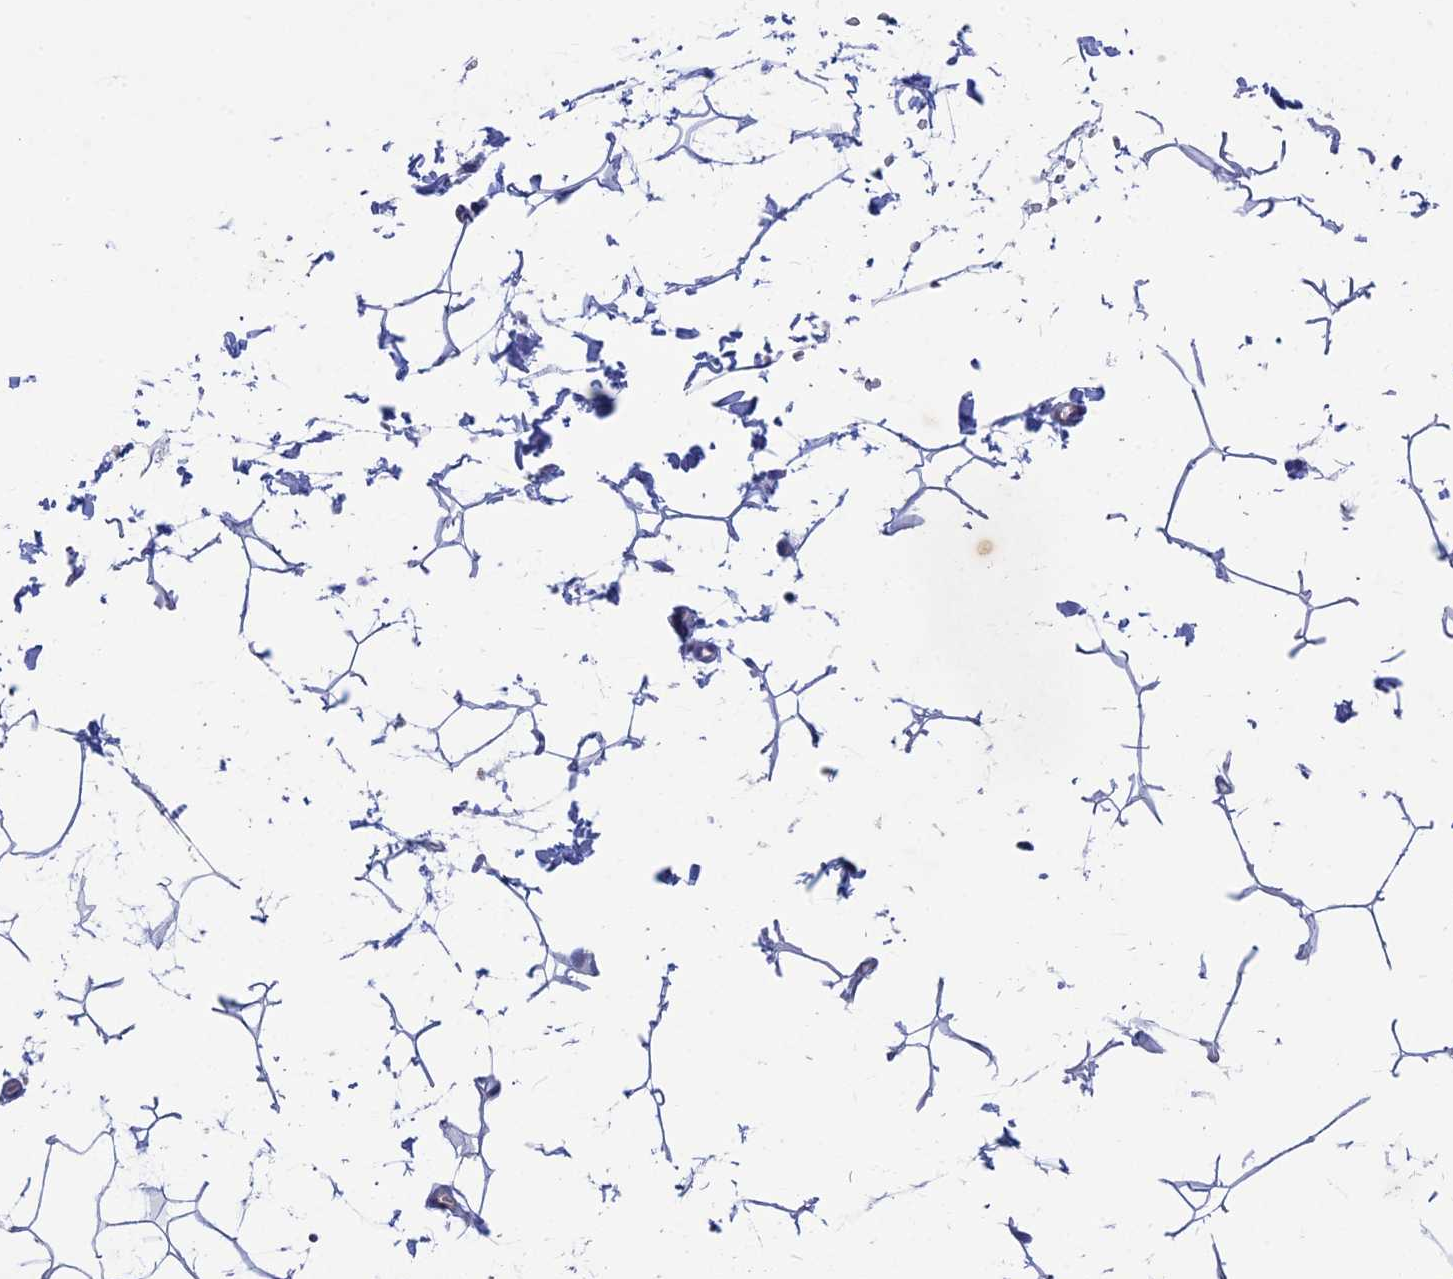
{"staining": {"intensity": "negative", "quantity": "none", "location": "none"}, "tissue": "adipose tissue", "cell_type": "Adipocytes", "image_type": "normal", "snomed": [{"axis": "morphology", "description": "Normal tissue, NOS"}, {"axis": "topography", "description": "Gallbladder"}, {"axis": "topography", "description": "Peripheral nerve tissue"}], "caption": "This photomicrograph is of normal adipose tissue stained with immunohistochemistry to label a protein in brown with the nuclei are counter-stained blue. There is no staining in adipocytes.", "gene": "BTBD19", "patient": {"sex": "male", "age": 38}}